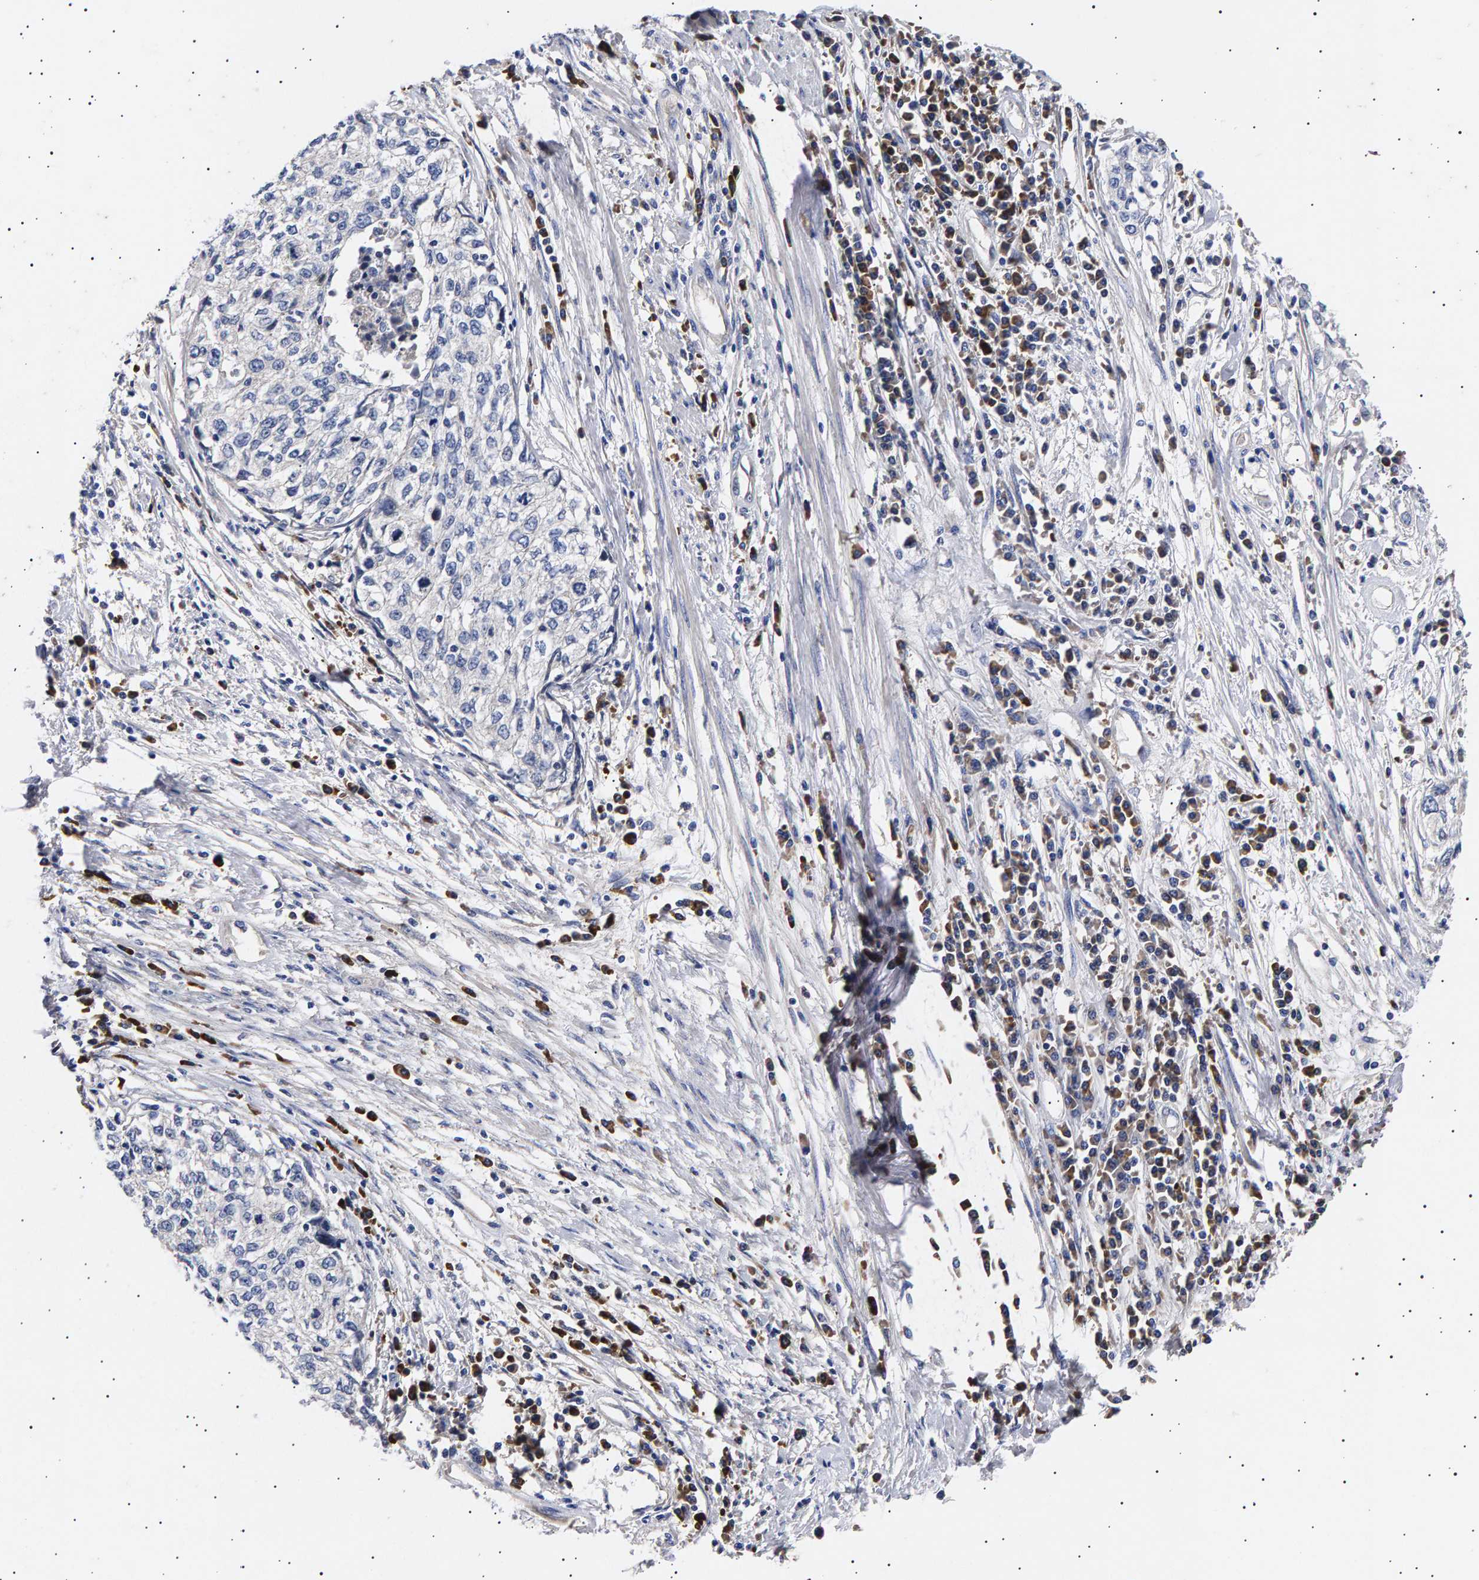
{"staining": {"intensity": "negative", "quantity": "none", "location": "none"}, "tissue": "cervical cancer", "cell_type": "Tumor cells", "image_type": "cancer", "snomed": [{"axis": "morphology", "description": "Squamous cell carcinoma, NOS"}, {"axis": "topography", "description": "Cervix"}], "caption": "Histopathology image shows no protein expression in tumor cells of cervical cancer tissue.", "gene": "ANKRD40", "patient": {"sex": "female", "age": 57}}